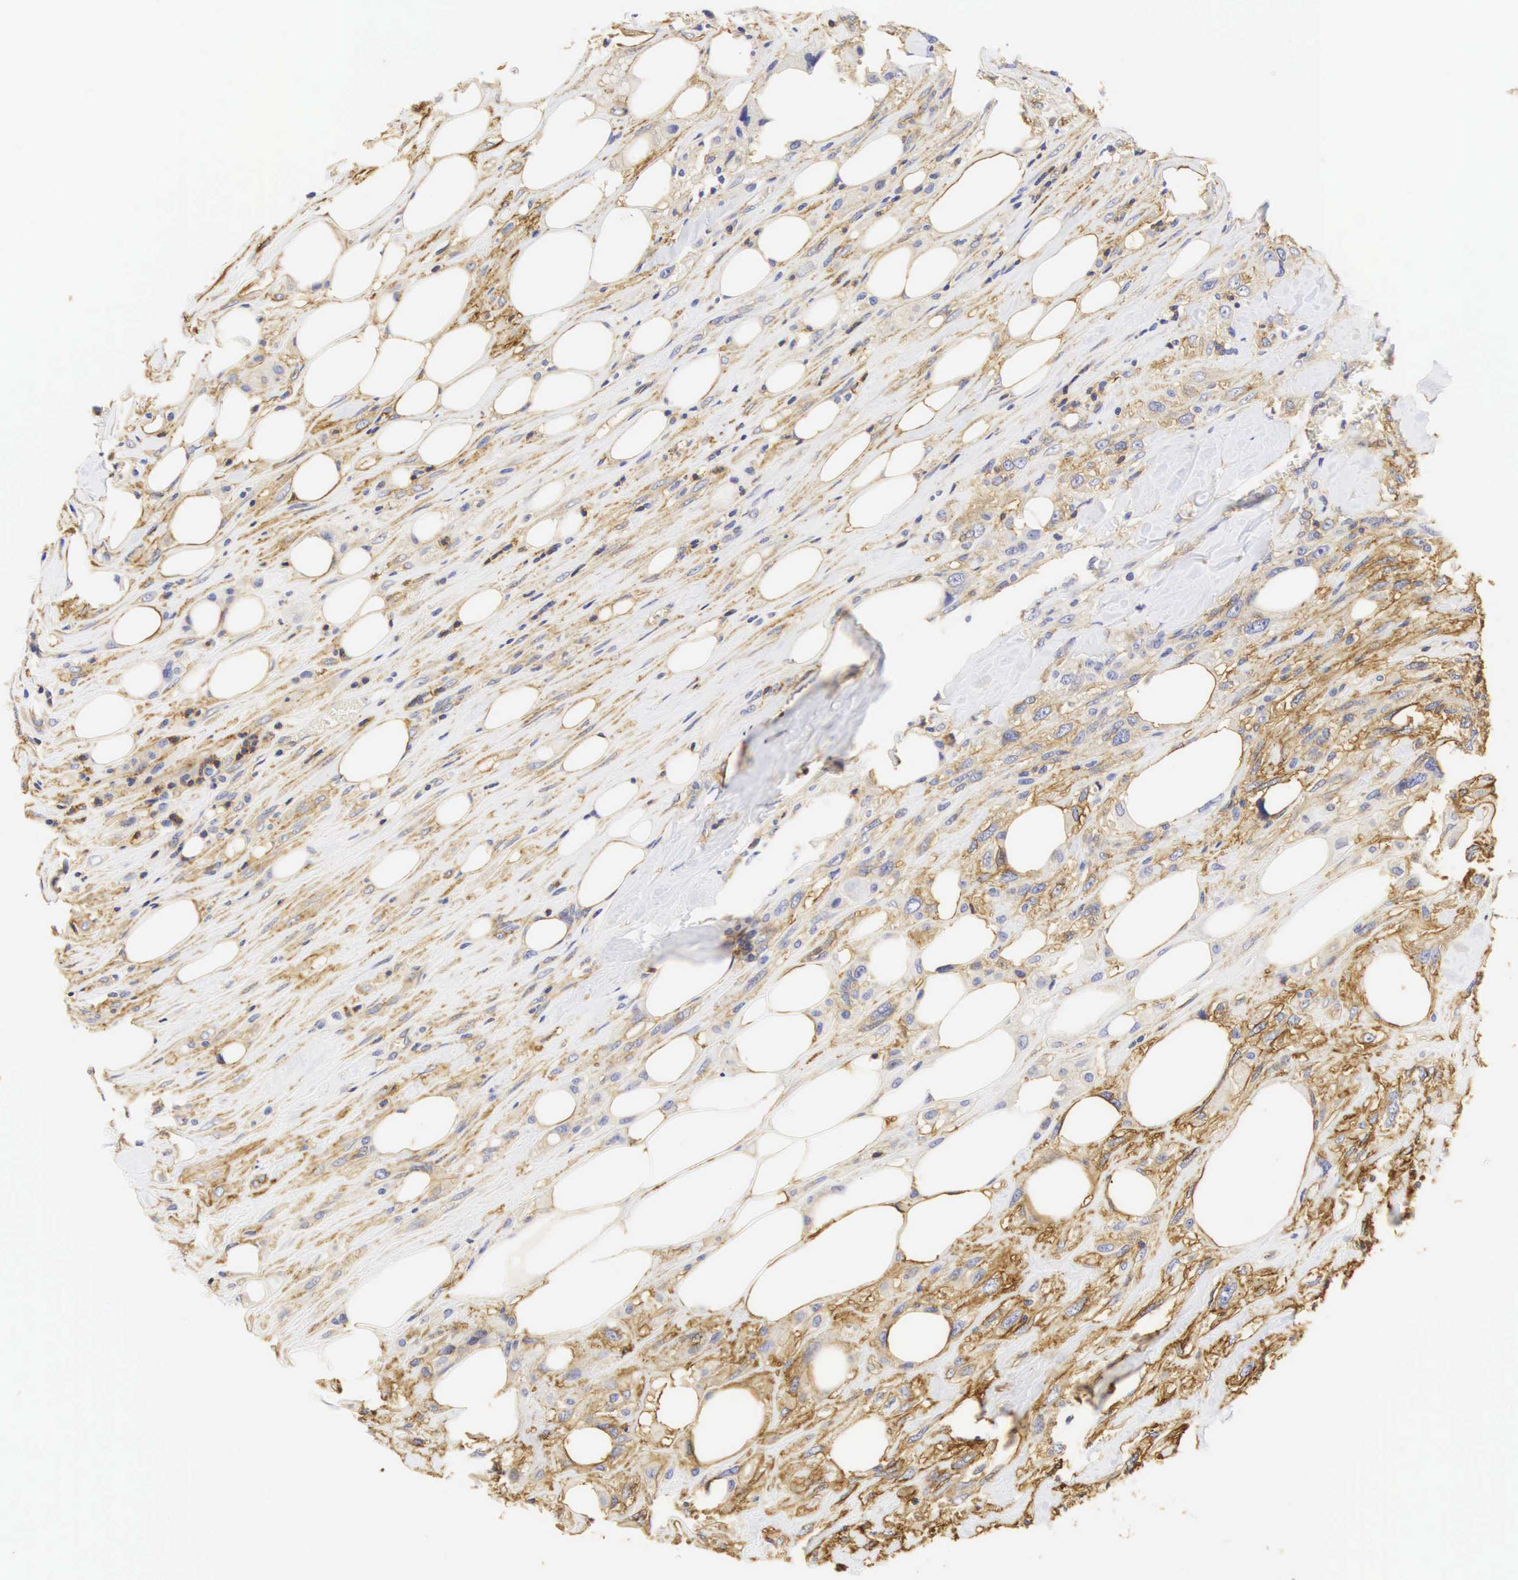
{"staining": {"intensity": "moderate", "quantity": "25%-75%", "location": "cytoplasmic/membranous"}, "tissue": "breast cancer", "cell_type": "Tumor cells", "image_type": "cancer", "snomed": [{"axis": "morphology", "description": "Neoplasm, malignant, NOS"}, {"axis": "topography", "description": "Breast"}], "caption": "IHC (DAB (3,3'-diaminobenzidine)) staining of breast neoplasm (malignant) shows moderate cytoplasmic/membranous protein staining in about 25%-75% of tumor cells.", "gene": "CD99", "patient": {"sex": "female", "age": 50}}